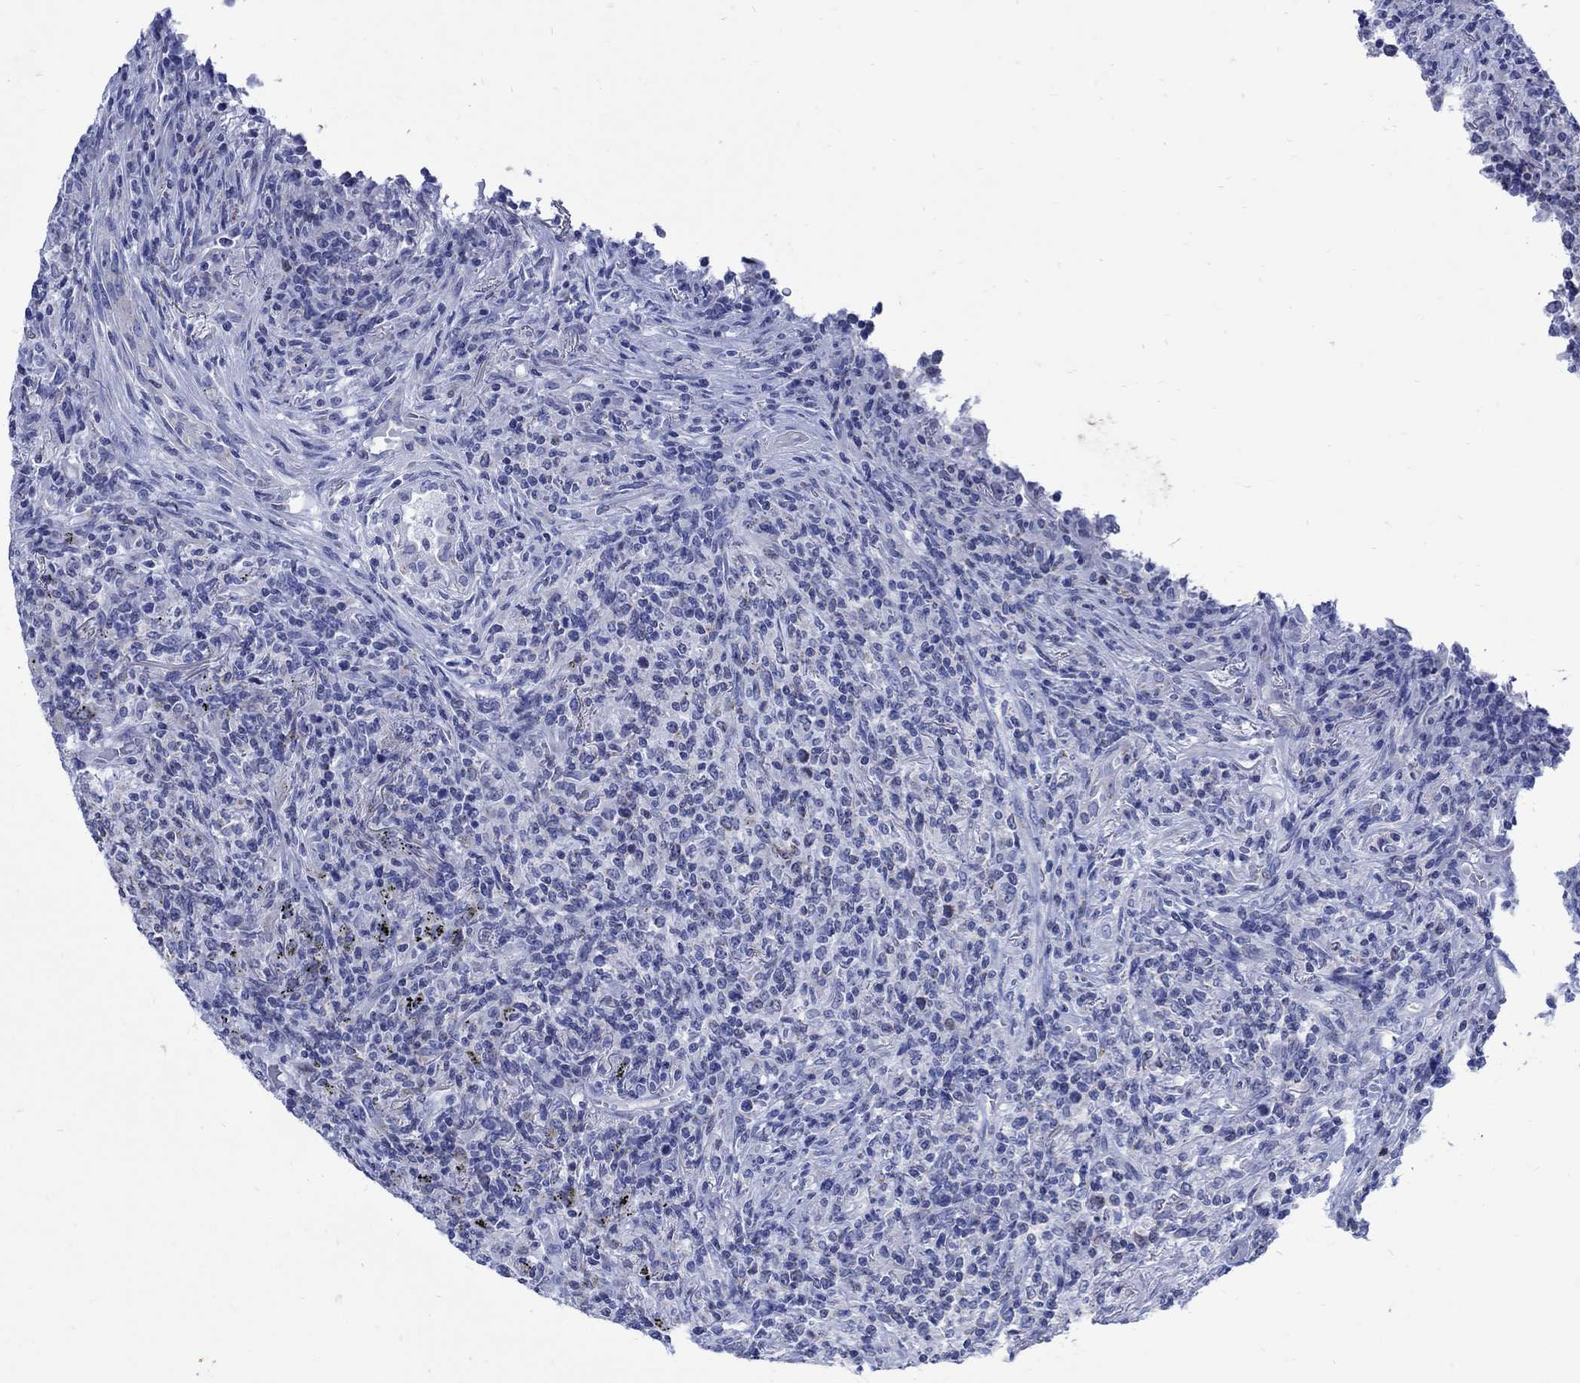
{"staining": {"intensity": "negative", "quantity": "none", "location": "none"}, "tissue": "lymphoma", "cell_type": "Tumor cells", "image_type": "cancer", "snomed": [{"axis": "morphology", "description": "Malignant lymphoma, non-Hodgkin's type, High grade"}, {"axis": "topography", "description": "Lung"}], "caption": "Human lymphoma stained for a protein using immunohistochemistry (IHC) displays no staining in tumor cells.", "gene": "CPLX2", "patient": {"sex": "male", "age": 79}}